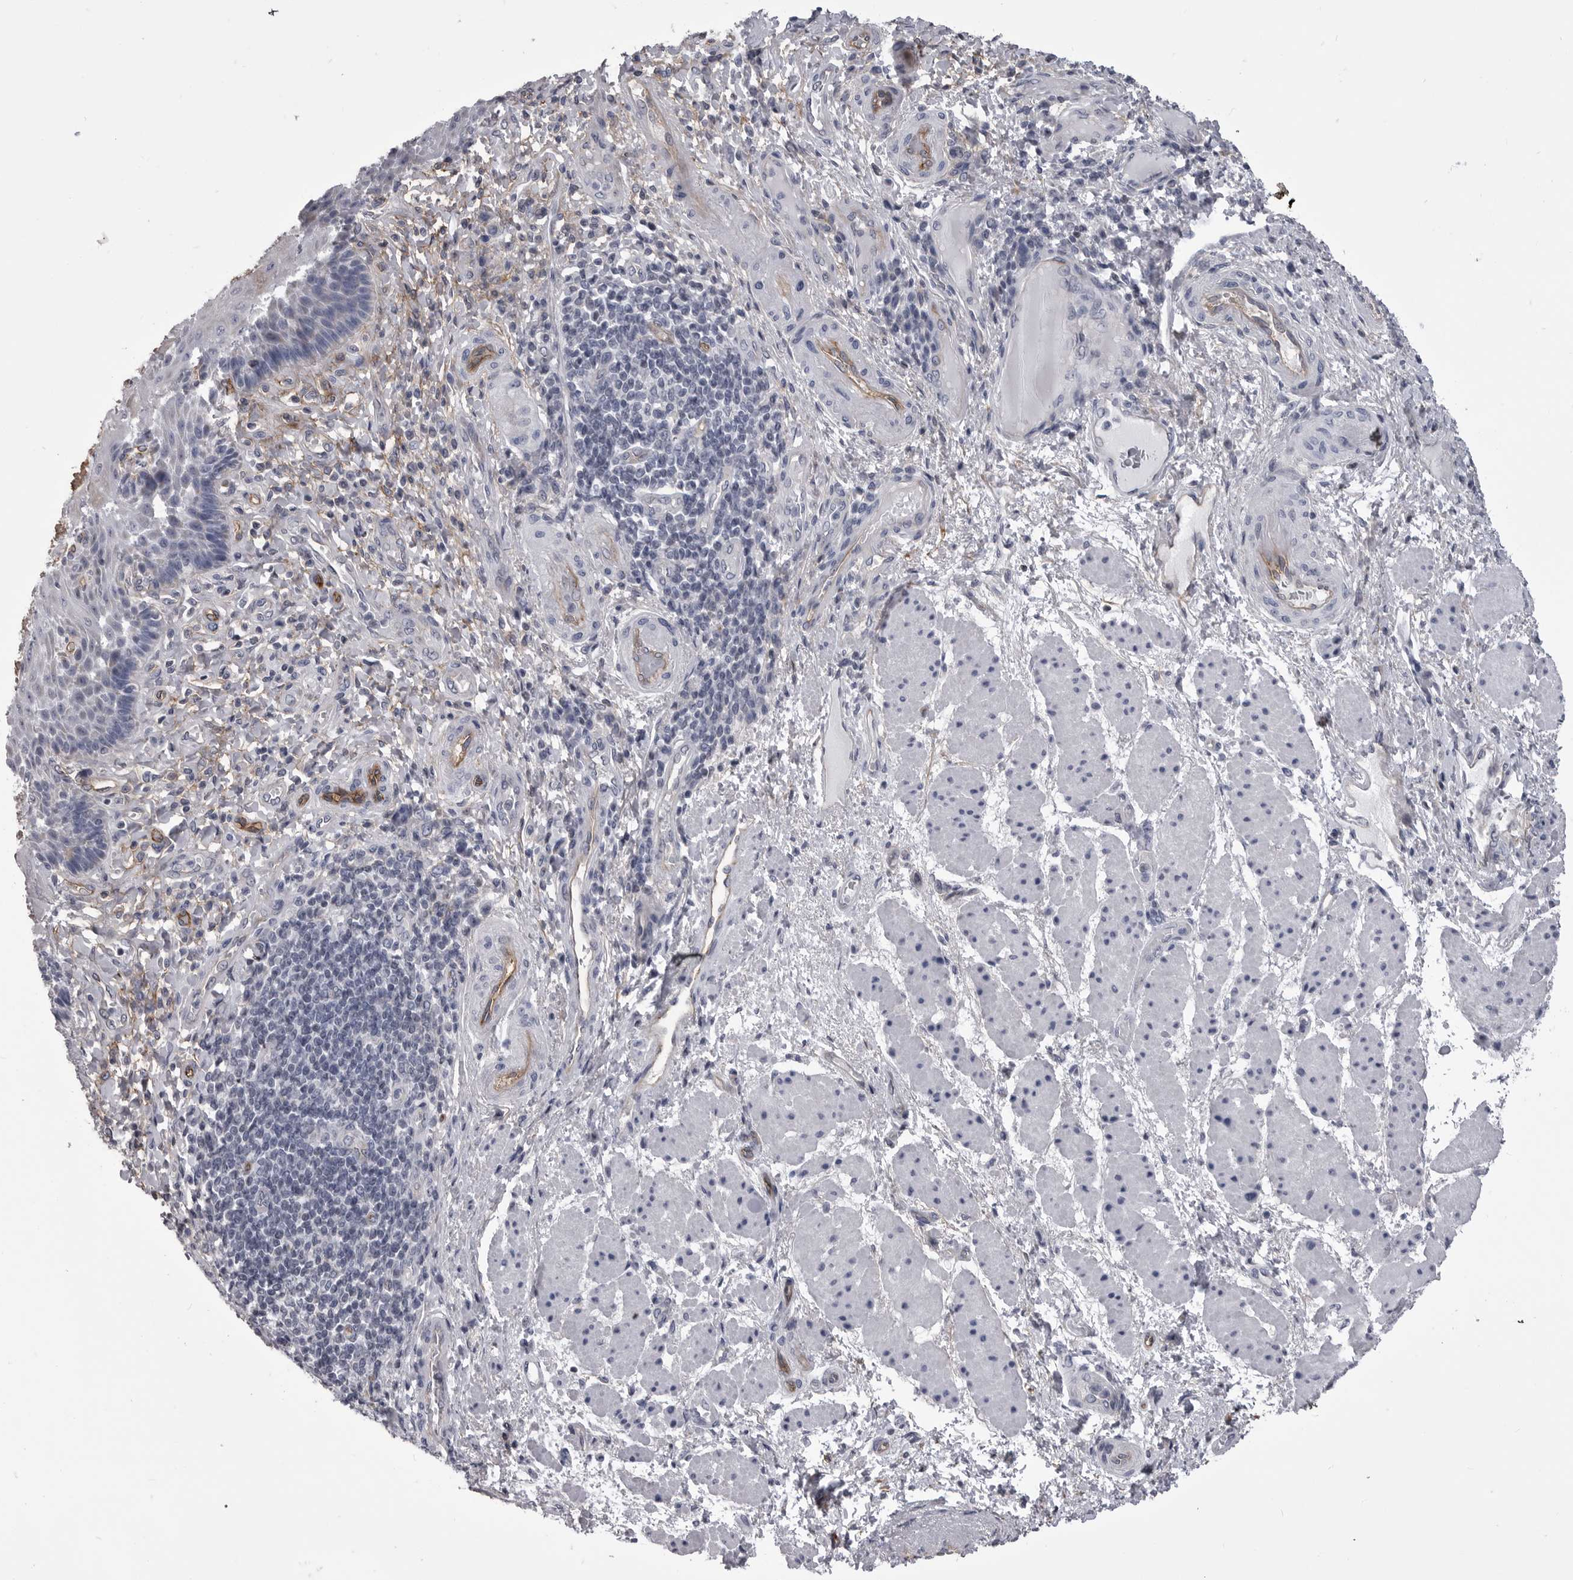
{"staining": {"intensity": "weak", "quantity": "25%-75%", "location": "cytoplasmic/membranous"}, "tissue": "esophagus", "cell_type": "Squamous epithelial cells", "image_type": "normal", "snomed": [{"axis": "morphology", "description": "Normal tissue, NOS"}, {"axis": "topography", "description": "Esophagus"}], "caption": "Squamous epithelial cells show weak cytoplasmic/membranous staining in approximately 25%-75% of cells in unremarkable esophagus.", "gene": "OPLAH", "patient": {"sex": "male", "age": 54}}